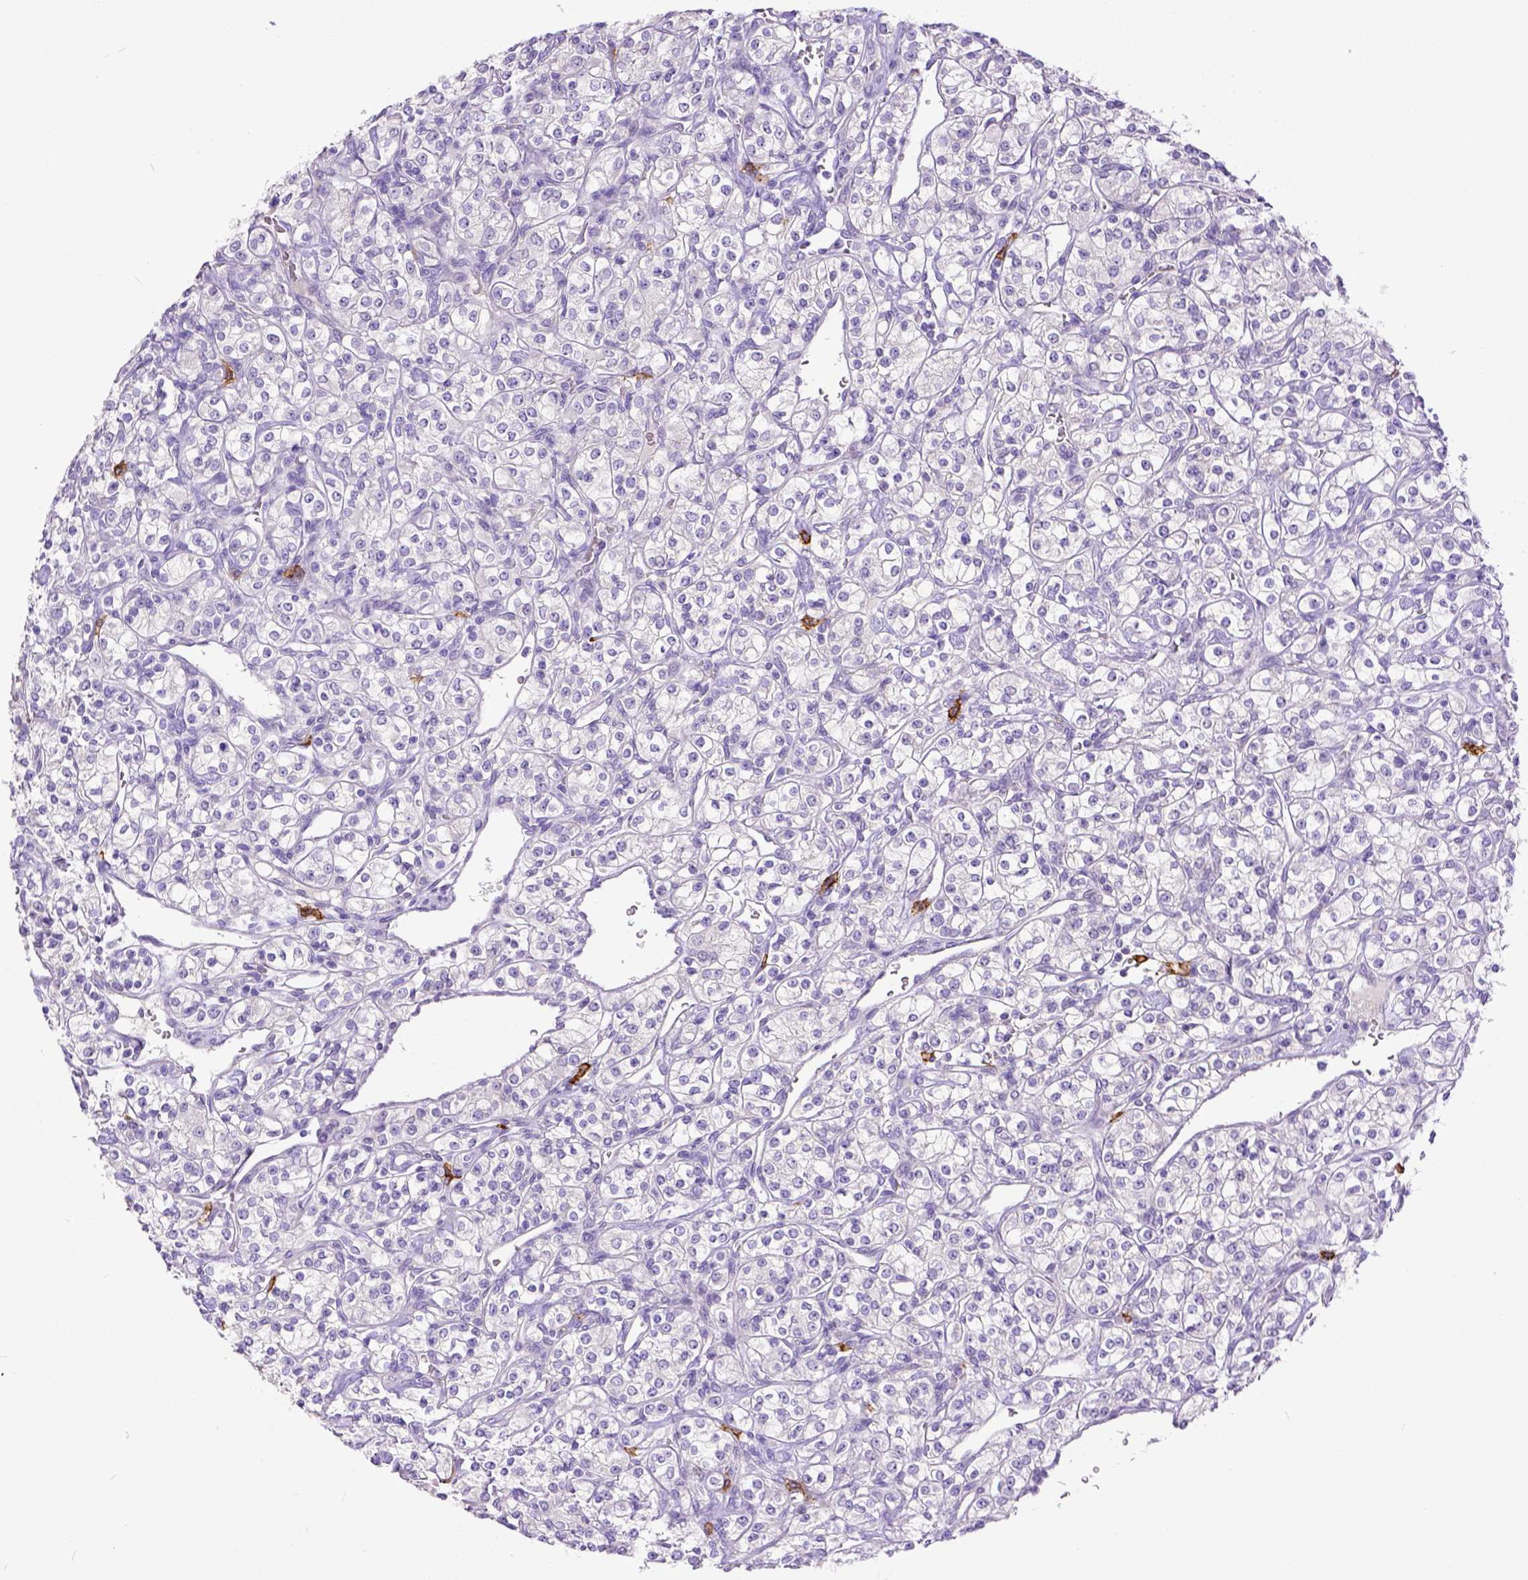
{"staining": {"intensity": "negative", "quantity": "none", "location": "none"}, "tissue": "renal cancer", "cell_type": "Tumor cells", "image_type": "cancer", "snomed": [{"axis": "morphology", "description": "Adenocarcinoma, NOS"}, {"axis": "topography", "description": "Kidney"}], "caption": "This is an immunohistochemistry image of human adenocarcinoma (renal). There is no expression in tumor cells.", "gene": "KIT", "patient": {"sex": "male", "age": 77}}